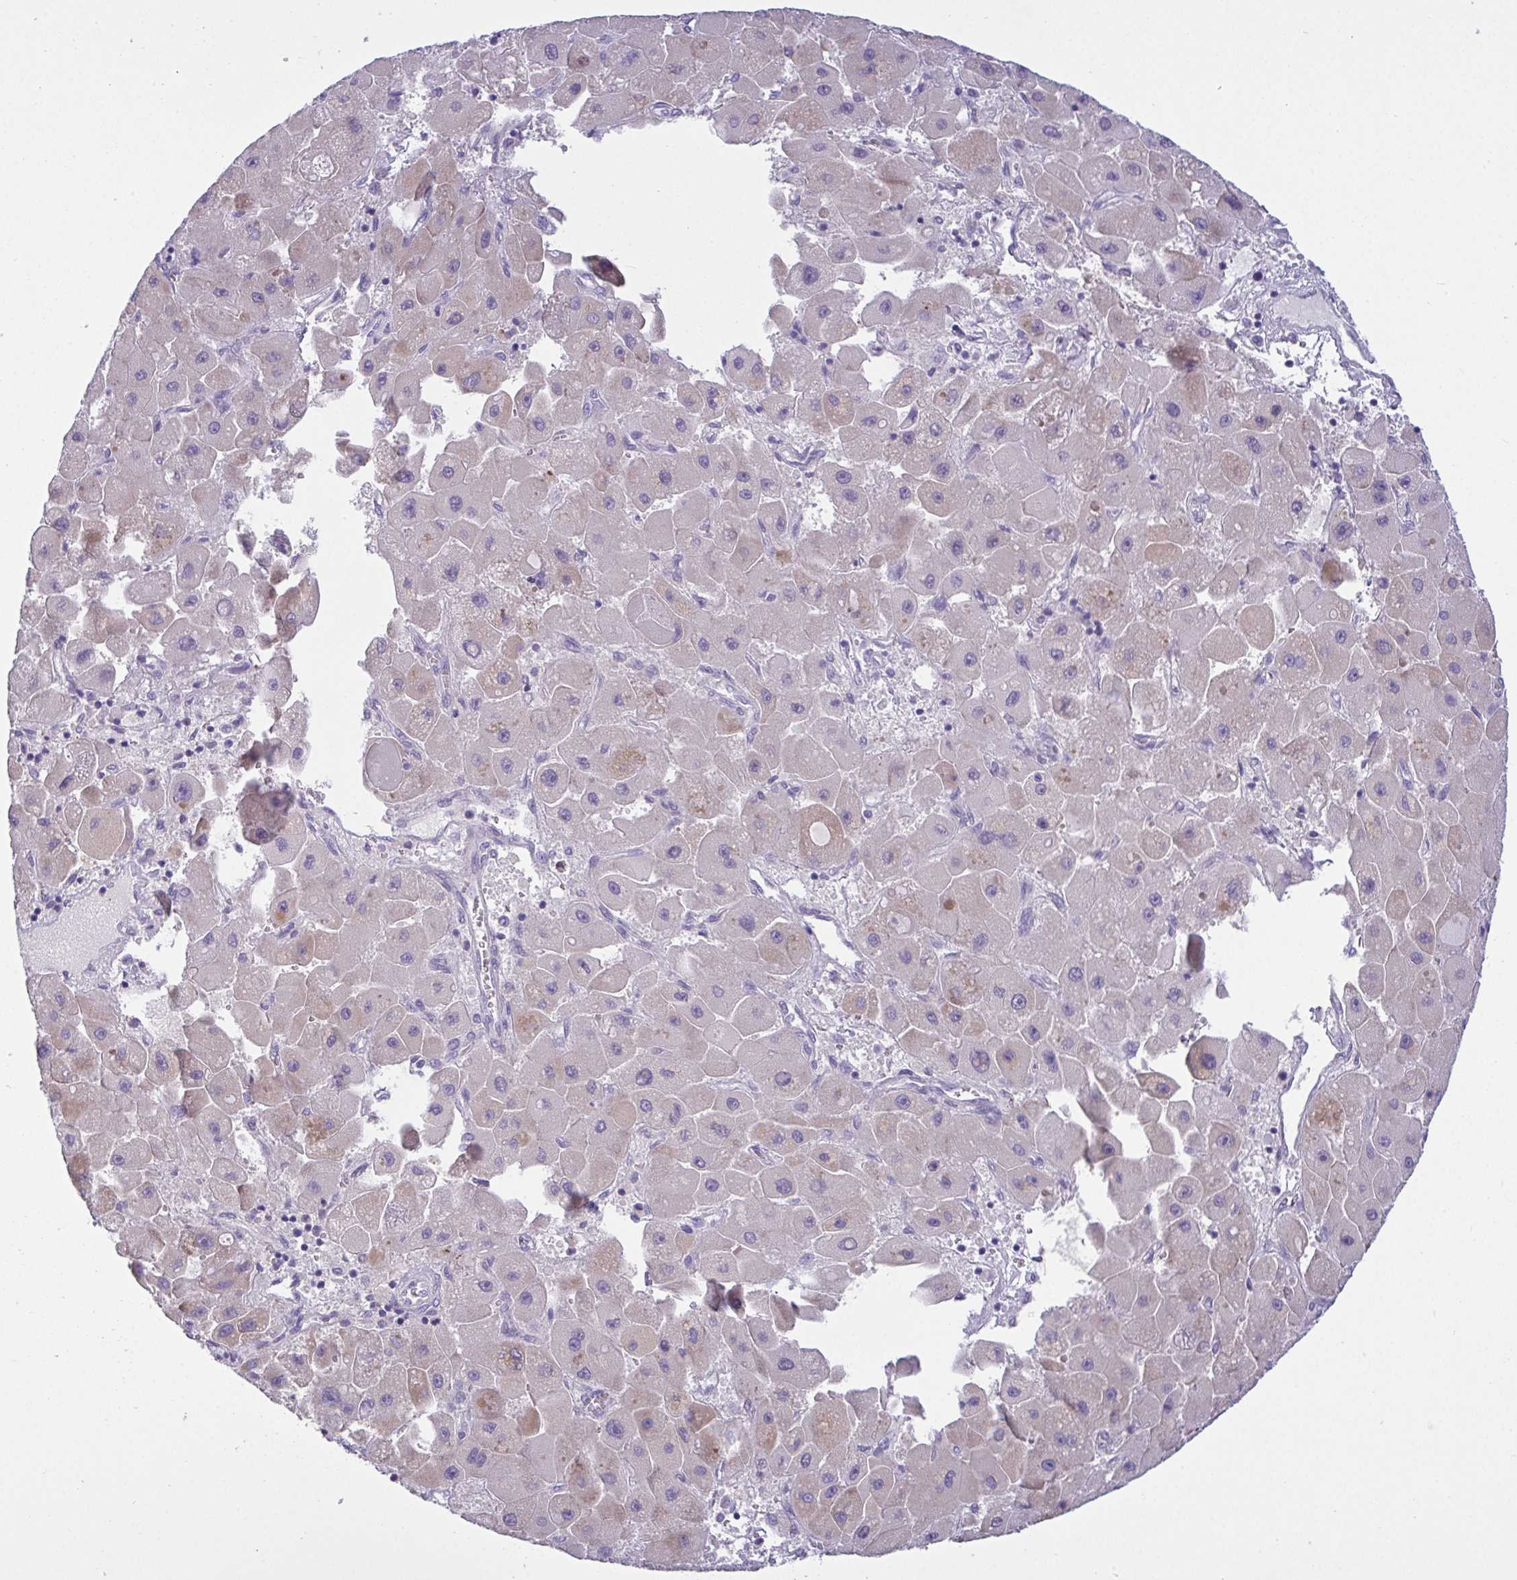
{"staining": {"intensity": "moderate", "quantity": "<25%", "location": "cytoplasmic/membranous"}, "tissue": "liver cancer", "cell_type": "Tumor cells", "image_type": "cancer", "snomed": [{"axis": "morphology", "description": "Carcinoma, Hepatocellular, NOS"}, {"axis": "topography", "description": "Liver"}], "caption": "Liver hepatocellular carcinoma stained with a protein marker displays moderate staining in tumor cells.", "gene": "C4orf33", "patient": {"sex": "male", "age": 24}}